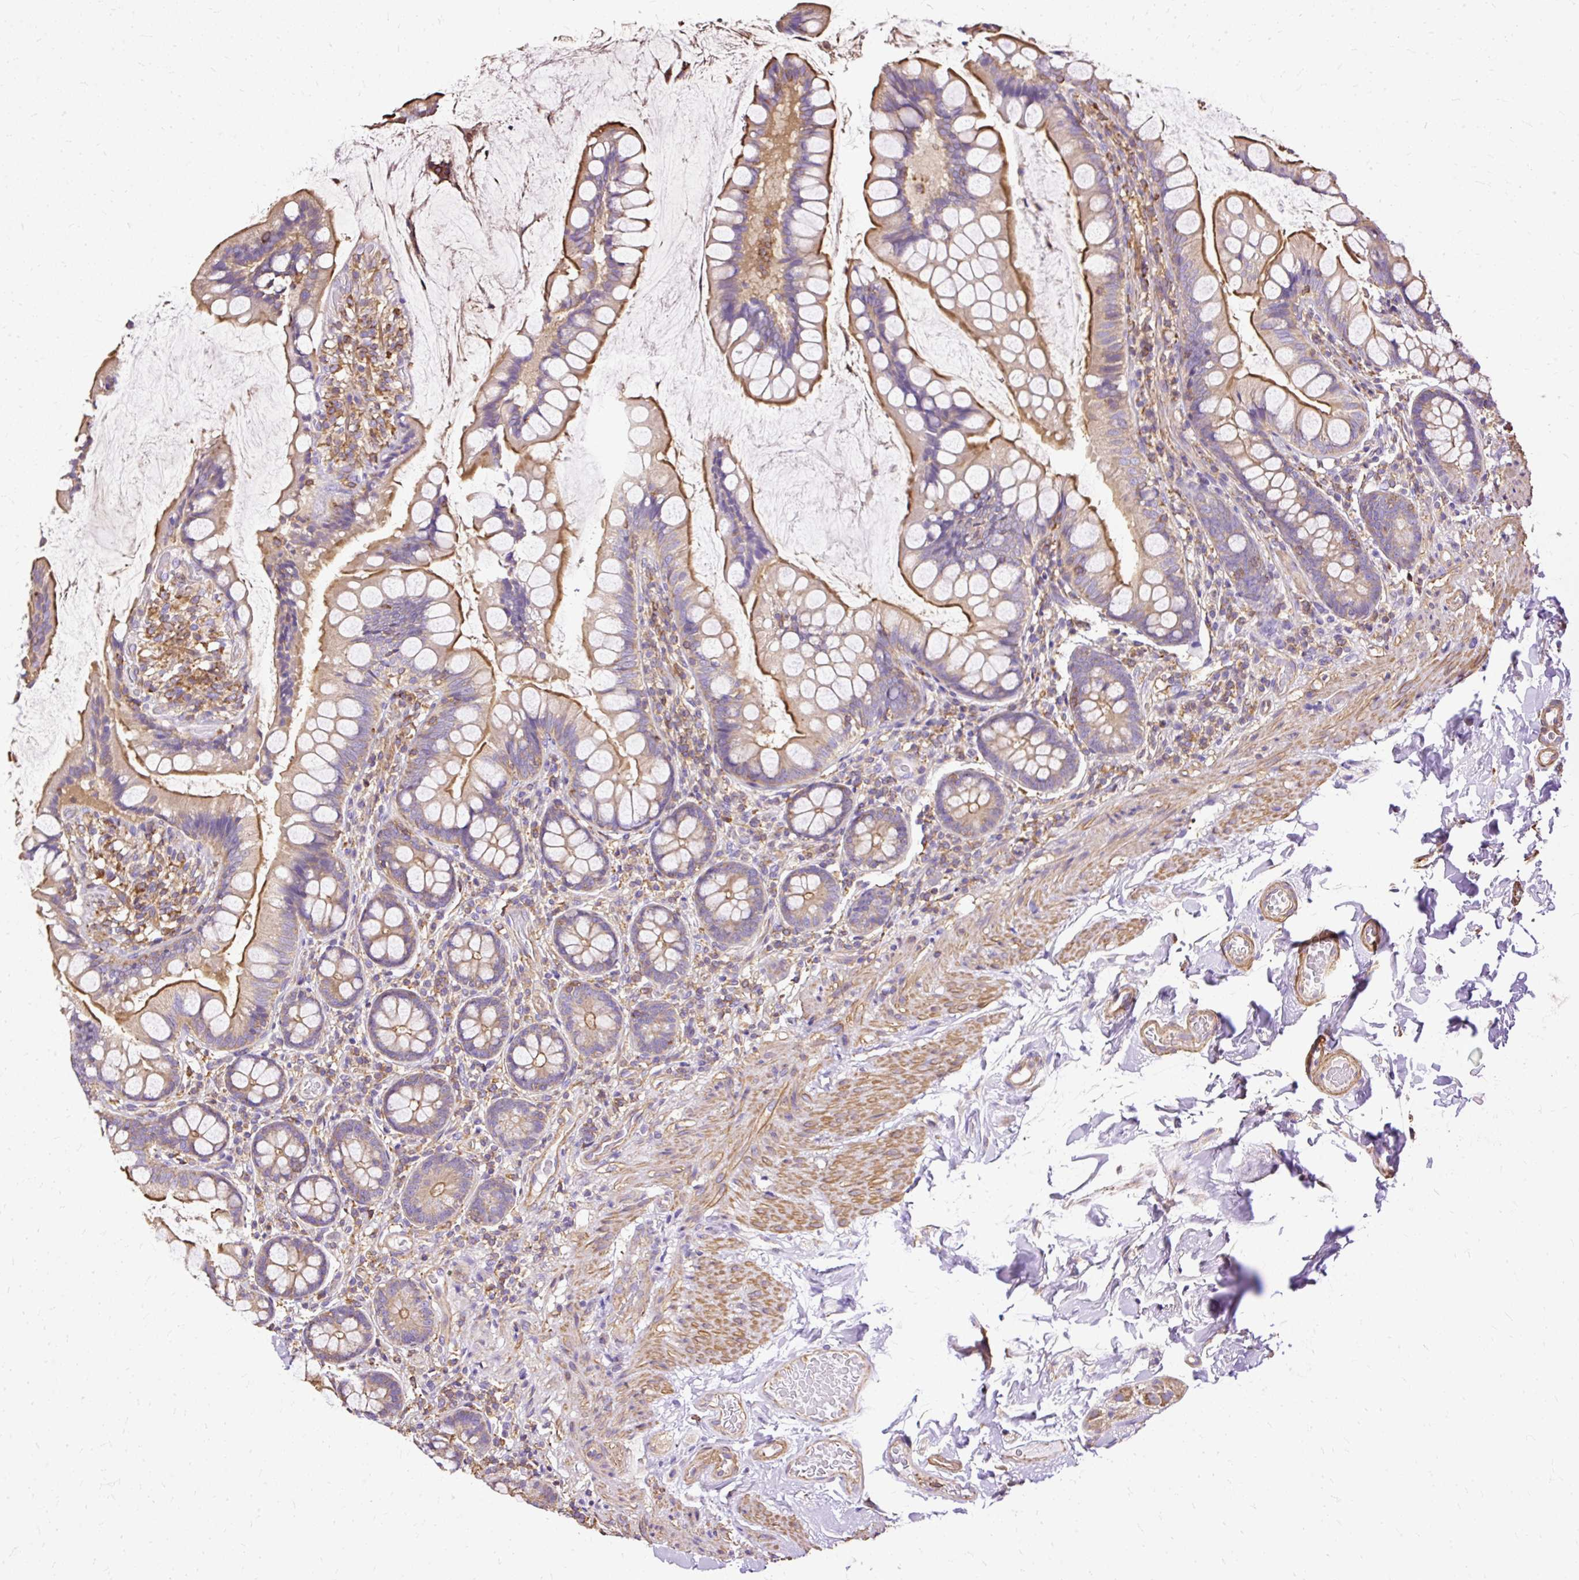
{"staining": {"intensity": "strong", "quantity": "25%-75%", "location": "cytoplasmic/membranous"}, "tissue": "small intestine", "cell_type": "Glandular cells", "image_type": "normal", "snomed": [{"axis": "morphology", "description": "Normal tissue, NOS"}, {"axis": "topography", "description": "Small intestine"}], "caption": "Immunohistochemical staining of normal human small intestine demonstrates strong cytoplasmic/membranous protein staining in approximately 25%-75% of glandular cells.", "gene": "KLHL11", "patient": {"sex": "male", "age": 70}}